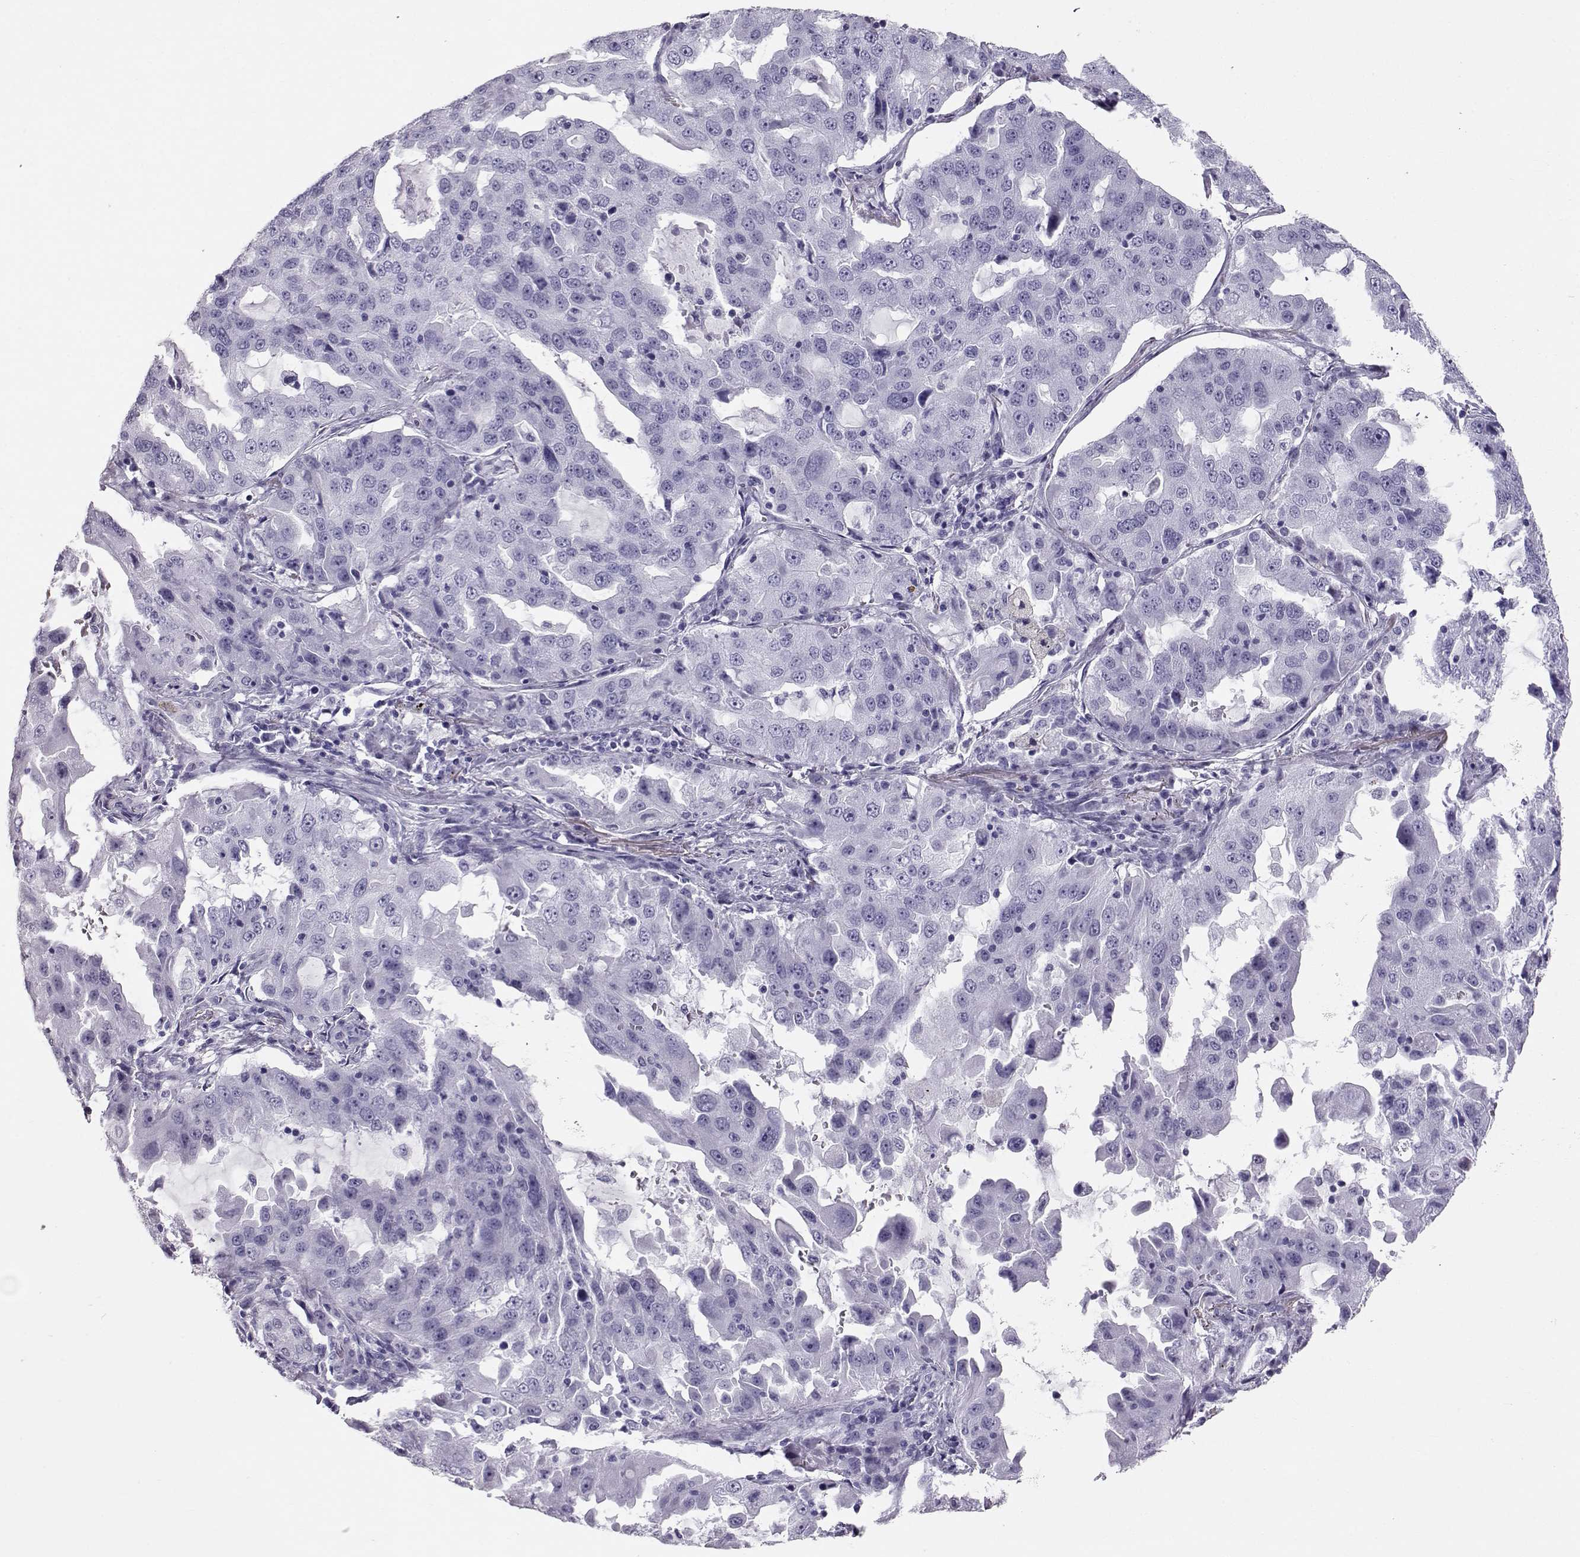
{"staining": {"intensity": "negative", "quantity": "none", "location": "none"}, "tissue": "lung cancer", "cell_type": "Tumor cells", "image_type": "cancer", "snomed": [{"axis": "morphology", "description": "Adenocarcinoma, NOS"}, {"axis": "topography", "description": "Lung"}], "caption": "Image shows no significant protein positivity in tumor cells of lung cancer.", "gene": "RD3", "patient": {"sex": "female", "age": 61}}